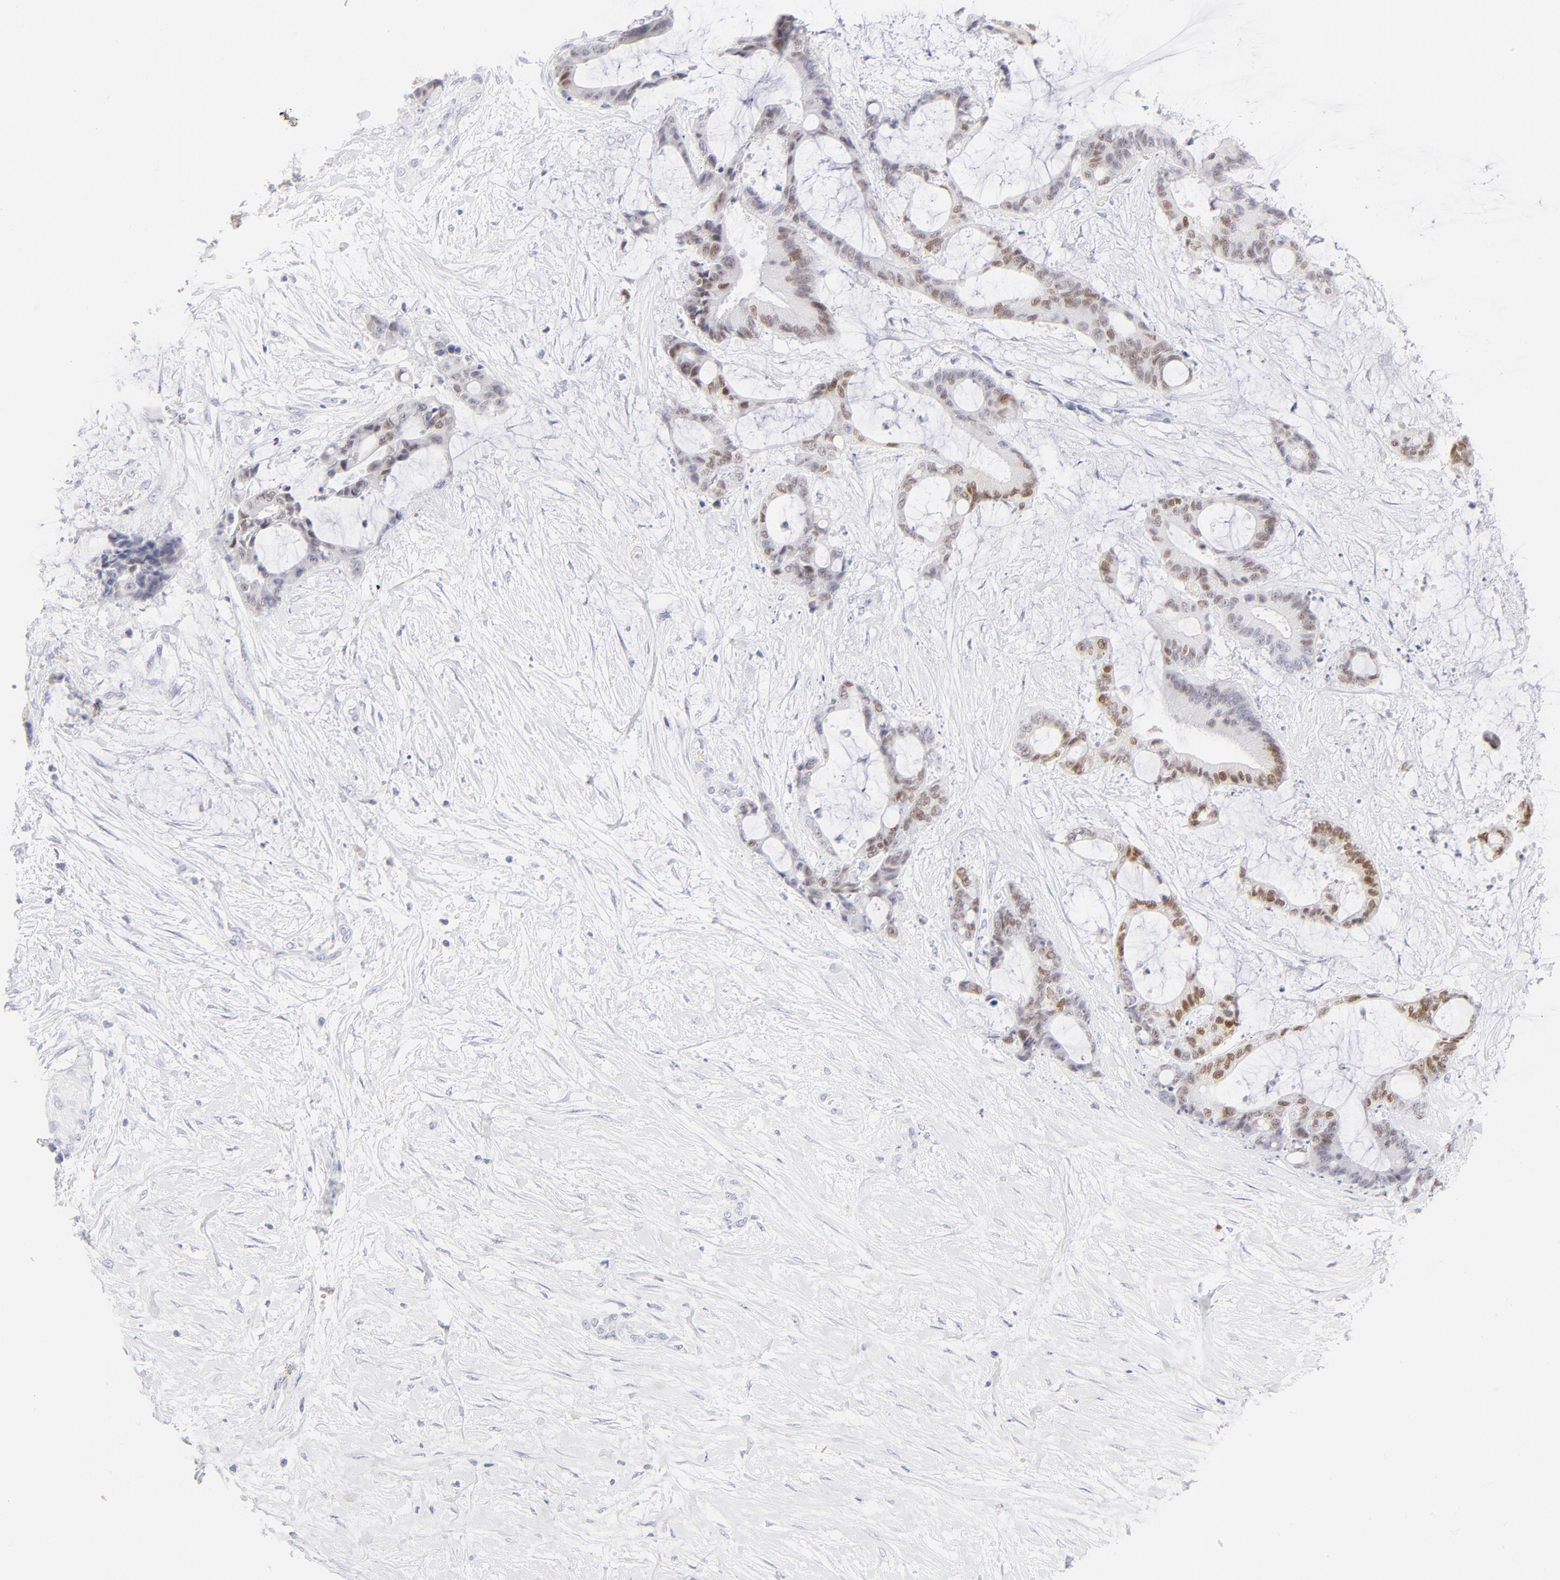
{"staining": {"intensity": "moderate", "quantity": "25%-75%", "location": "nuclear"}, "tissue": "liver cancer", "cell_type": "Tumor cells", "image_type": "cancer", "snomed": [{"axis": "morphology", "description": "Cholangiocarcinoma"}, {"axis": "topography", "description": "Liver"}], "caption": "There is medium levels of moderate nuclear staining in tumor cells of liver cancer (cholangiocarcinoma), as demonstrated by immunohistochemical staining (brown color).", "gene": "ELF3", "patient": {"sex": "female", "age": 73}}